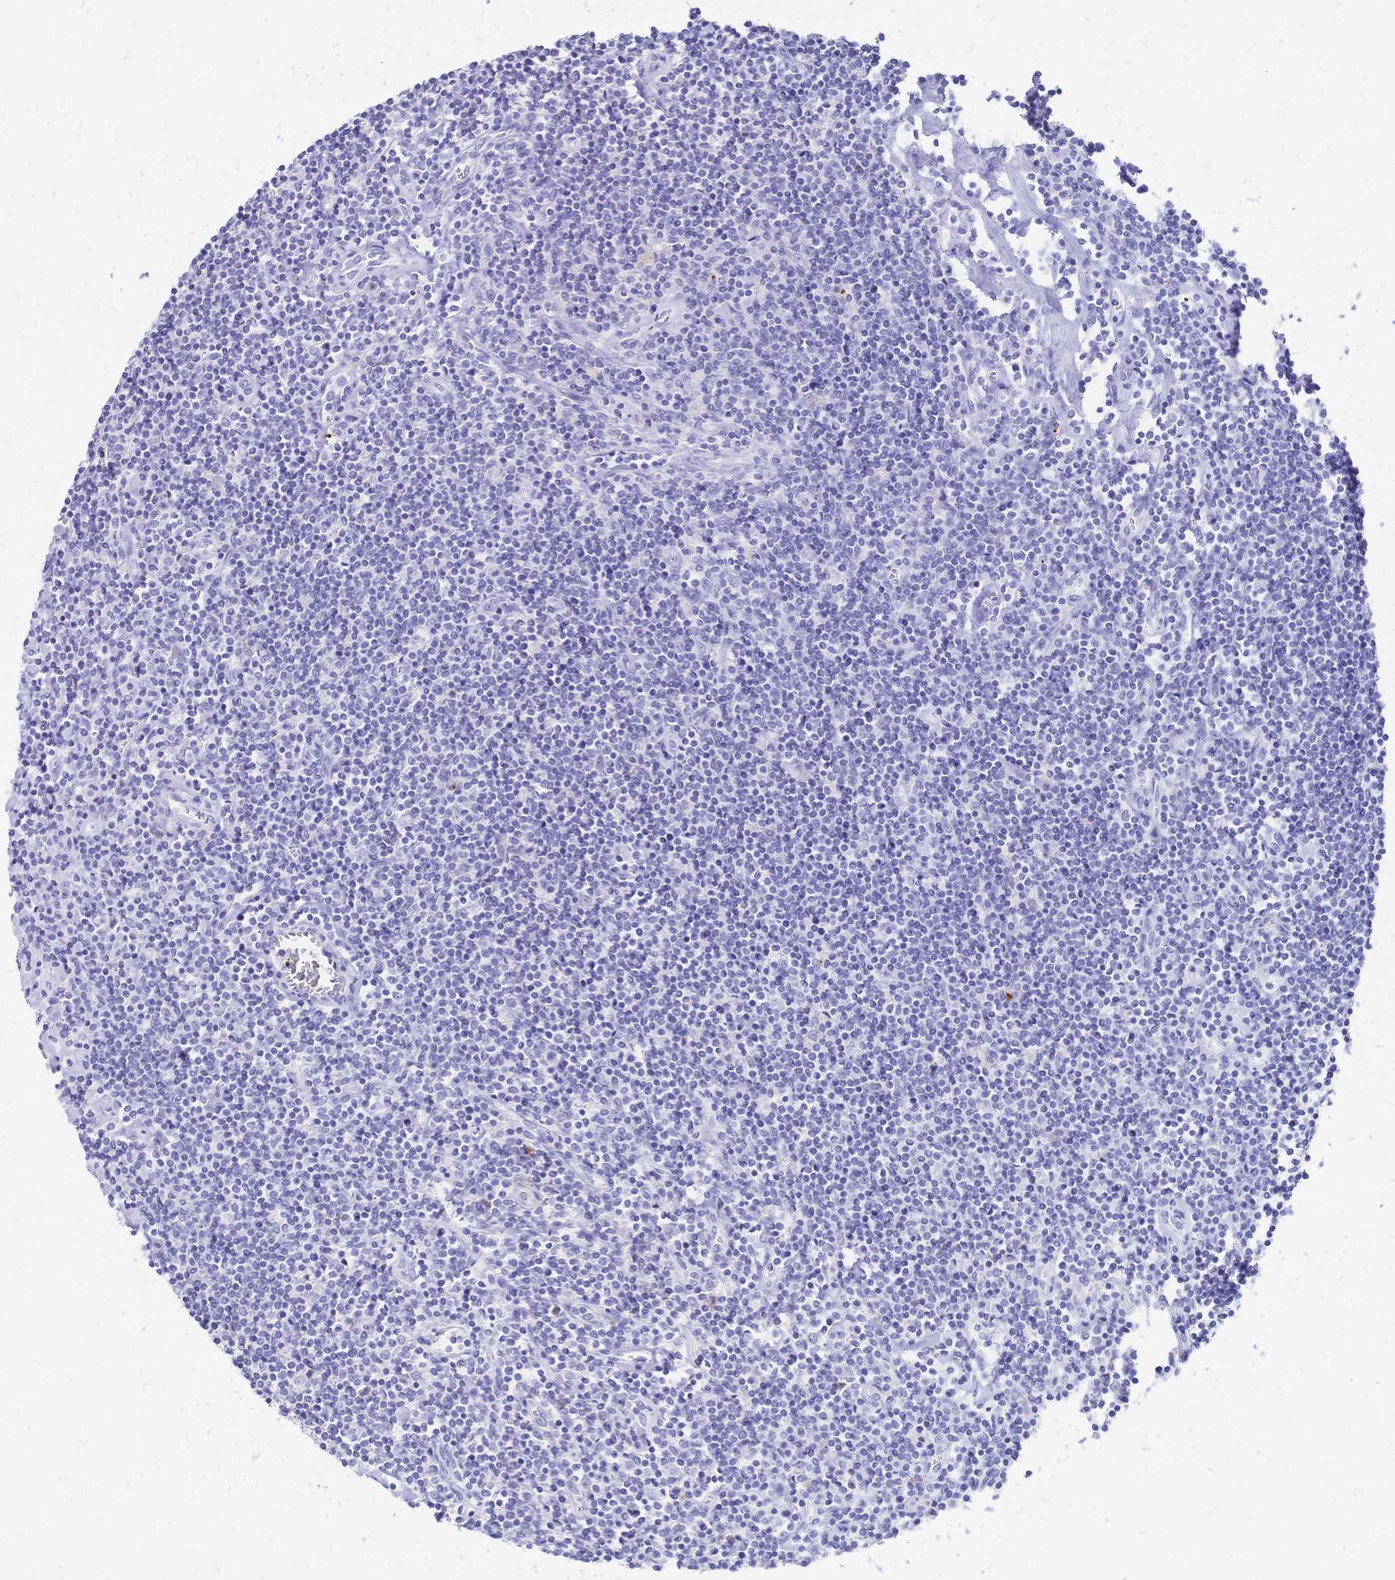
{"staining": {"intensity": "negative", "quantity": "none", "location": "none"}, "tissue": "lymphoma", "cell_type": "Tumor cells", "image_type": "cancer", "snomed": [{"axis": "morphology", "description": "Hodgkin's disease, NOS"}, {"axis": "topography", "description": "Lymph node"}], "caption": "This is an immunohistochemistry histopathology image of Hodgkin's disease. There is no positivity in tumor cells.", "gene": "GRB7", "patient": {"sex": "male", "age": 40}}